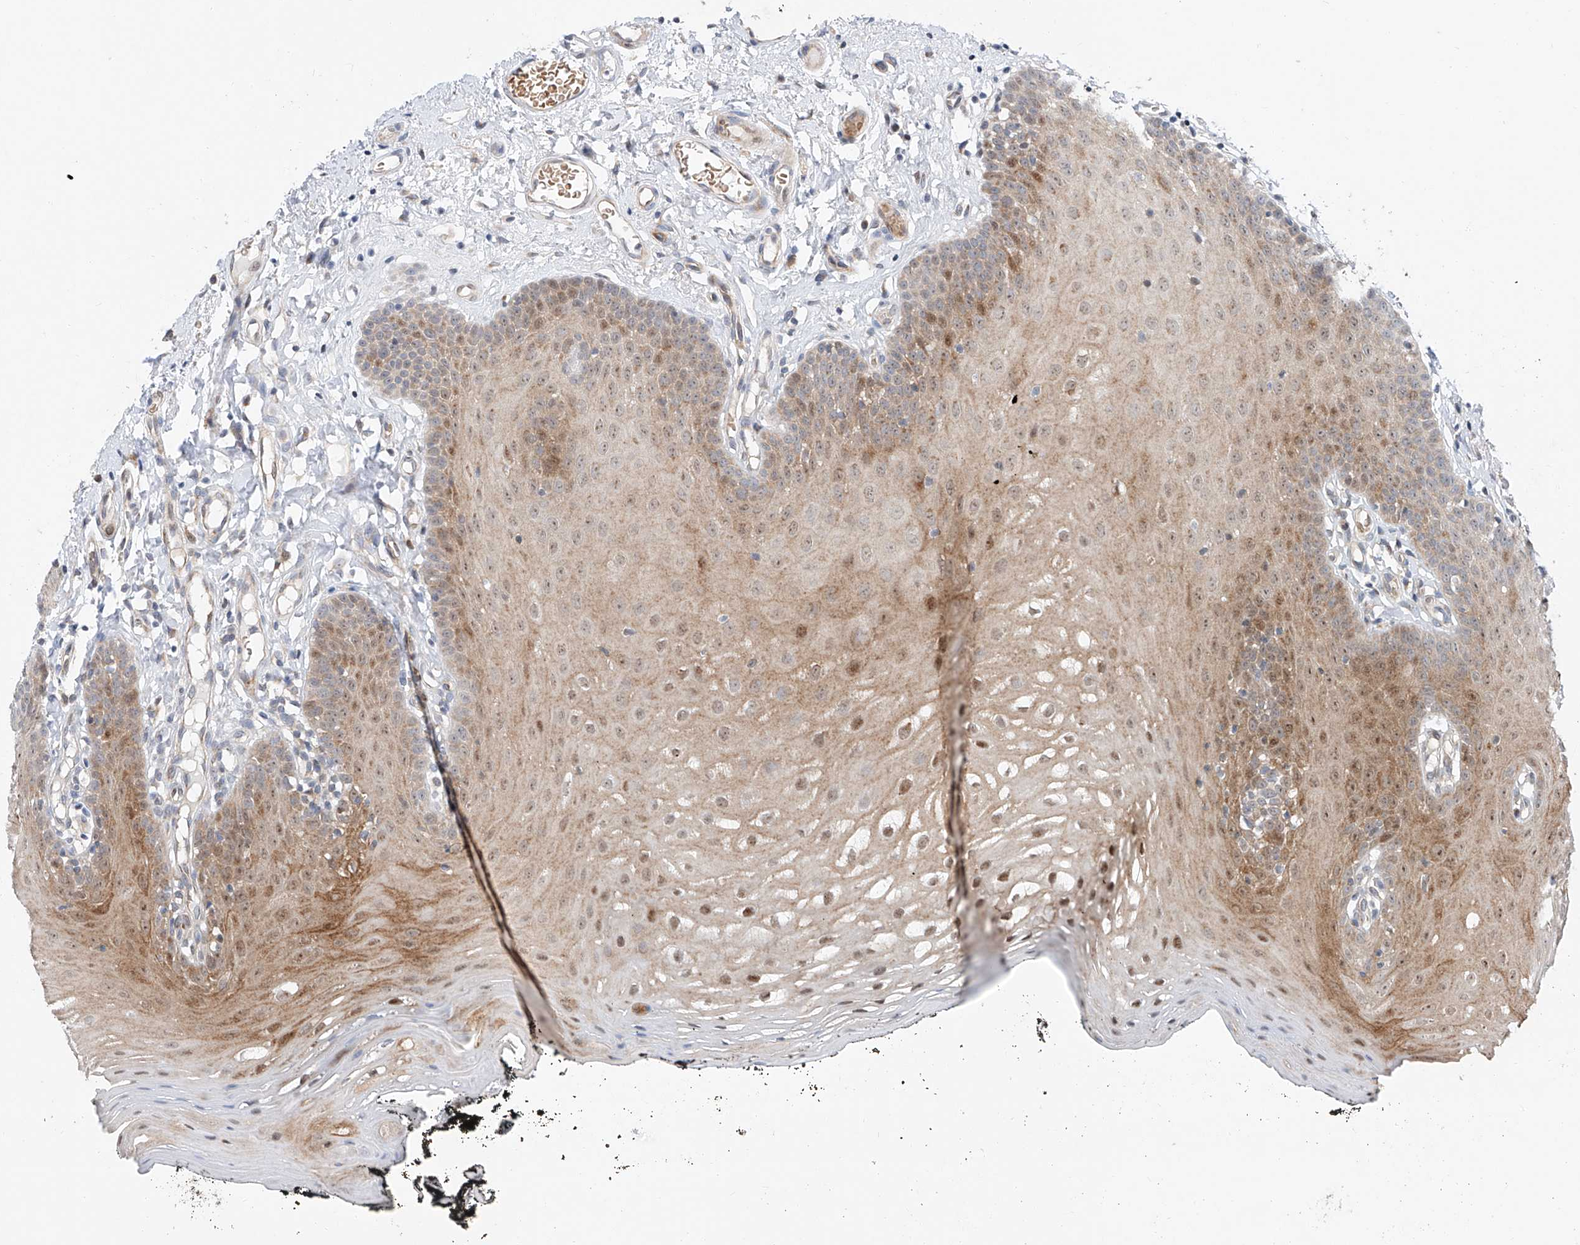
{"staining": {"intensity": "moderate", "quantity": "25%-75%", "location": "cytoplasmic/membranous,nuclear"}, "tissue": "oral mucosa", "cell_type": "Squamous epithelial cells", "image_type": "normal", "snomed": [{"axis": "morphology", "description": "Normal tissue, NOS"}, {"axis": "topography", "description": "Oral tissue"}], "caption": "Protein analysis of unremarkable oral mucosa shows moderate cytoplasmic/membranous,nuclear expression in about 25%-75% of squamous epithelial cells. (brown staining indicates protein expression, while blue staining denotes nuclei).", "gene": "CLDND1", "patient": {"sex": "male", "age": 74}}